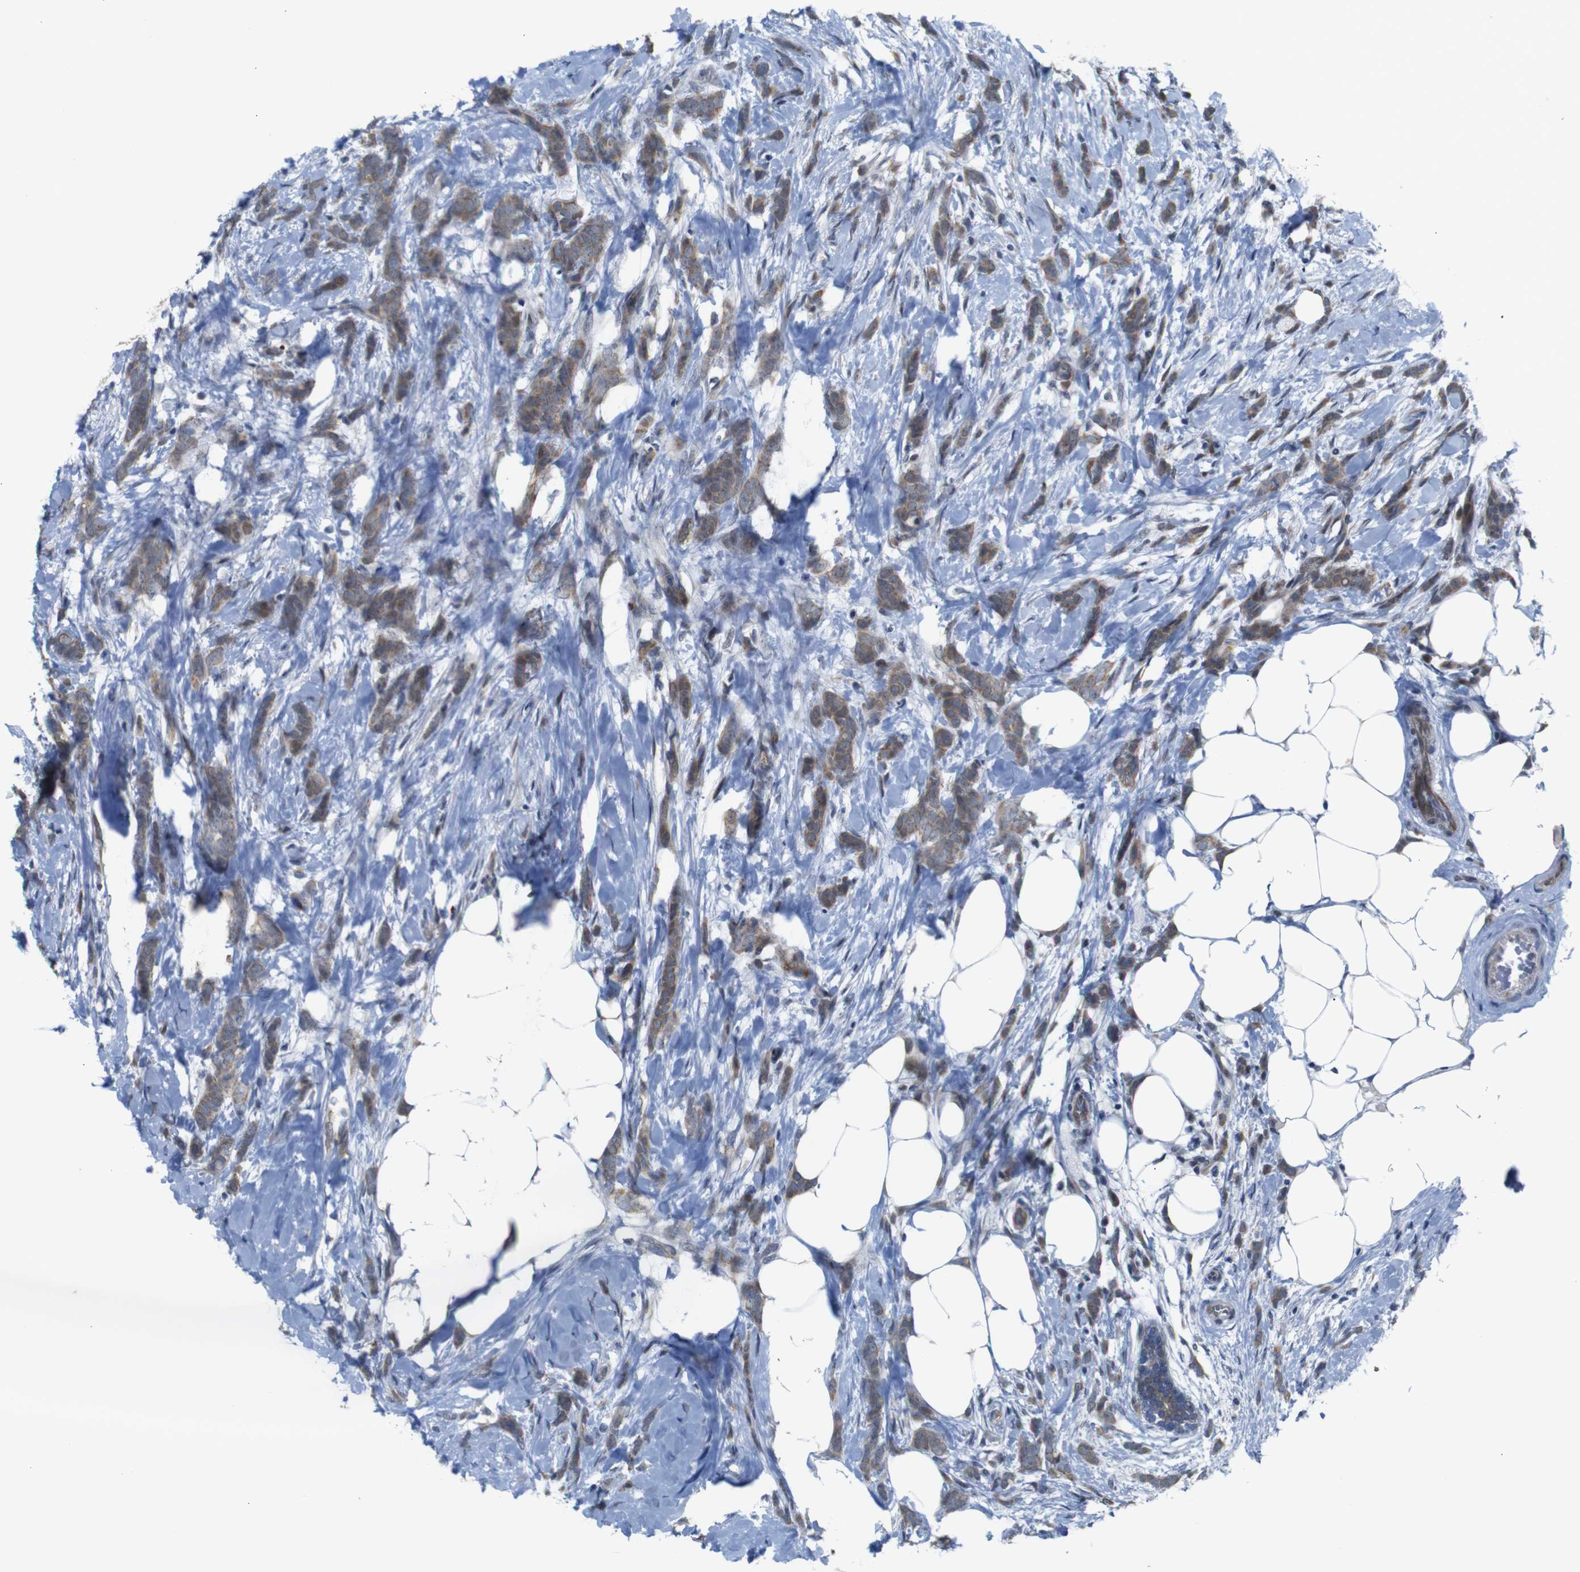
{"staining": {"intensity": "moderate", "quantity": ">75%", "location": "cytoplasmic/membranous"}, "tissue": "breast cancer", "cell_type": "Tumor cells", "image_type": "cancer", "snomed": [{"axis": "morphology", "description": "Lobular carcinoma, in situ"}, {"axis": "morphology", "description": "Lobular carcinoma"}, {"axis": "topography", "description": "Breast"}], "caption": "IHC staining of breast cancer (lobular carcinoma in situ), which displays medium levels of moderate cytoplasmic/membranous expression in about >75% of tumor cells indicating moderate cytoplasmic/membranous protein expression. The staining was performed using DAB (3,3'-diaminobenzidine) (brown) for protein detection and nuclei were counterstained in hematoxylin (blue).", "gene": "ATP7B", "patient": {"sex": "female", "age": 41}}